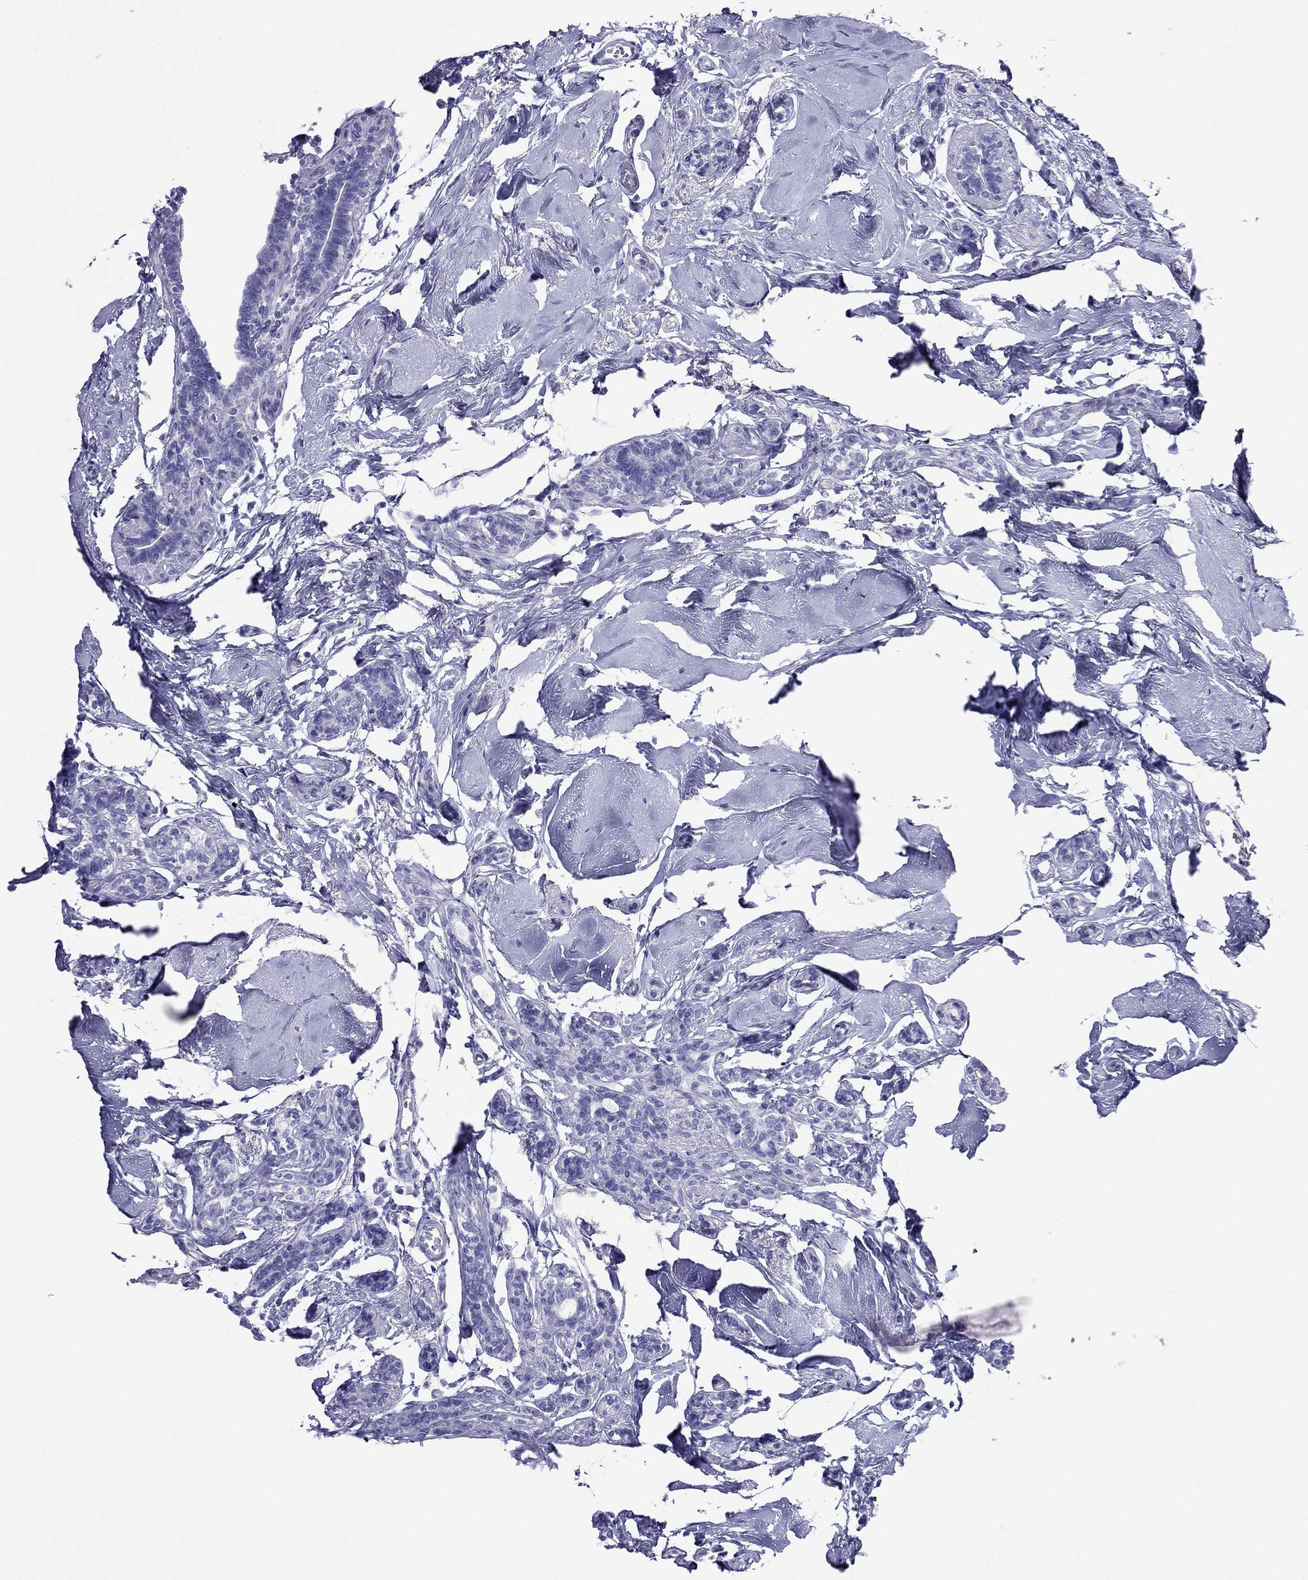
{"staining": {"intensity": "negative", "quantity": "none", "location": "none"}, "tissue": "breast cancer", "cell_type": "Tumor cells", "image_type": "cancer", "snomed": [{"axis": "morphology", "description": "Duct carcinoma"}, {"axis": "topography", "description": "Breast"}], "caption": "Breast cancer was stained to show a protein in brown. There is no significant expression in tumor cells.", "gene": "PCDHA6", "patient": {"sex": "female", "age": 83}}